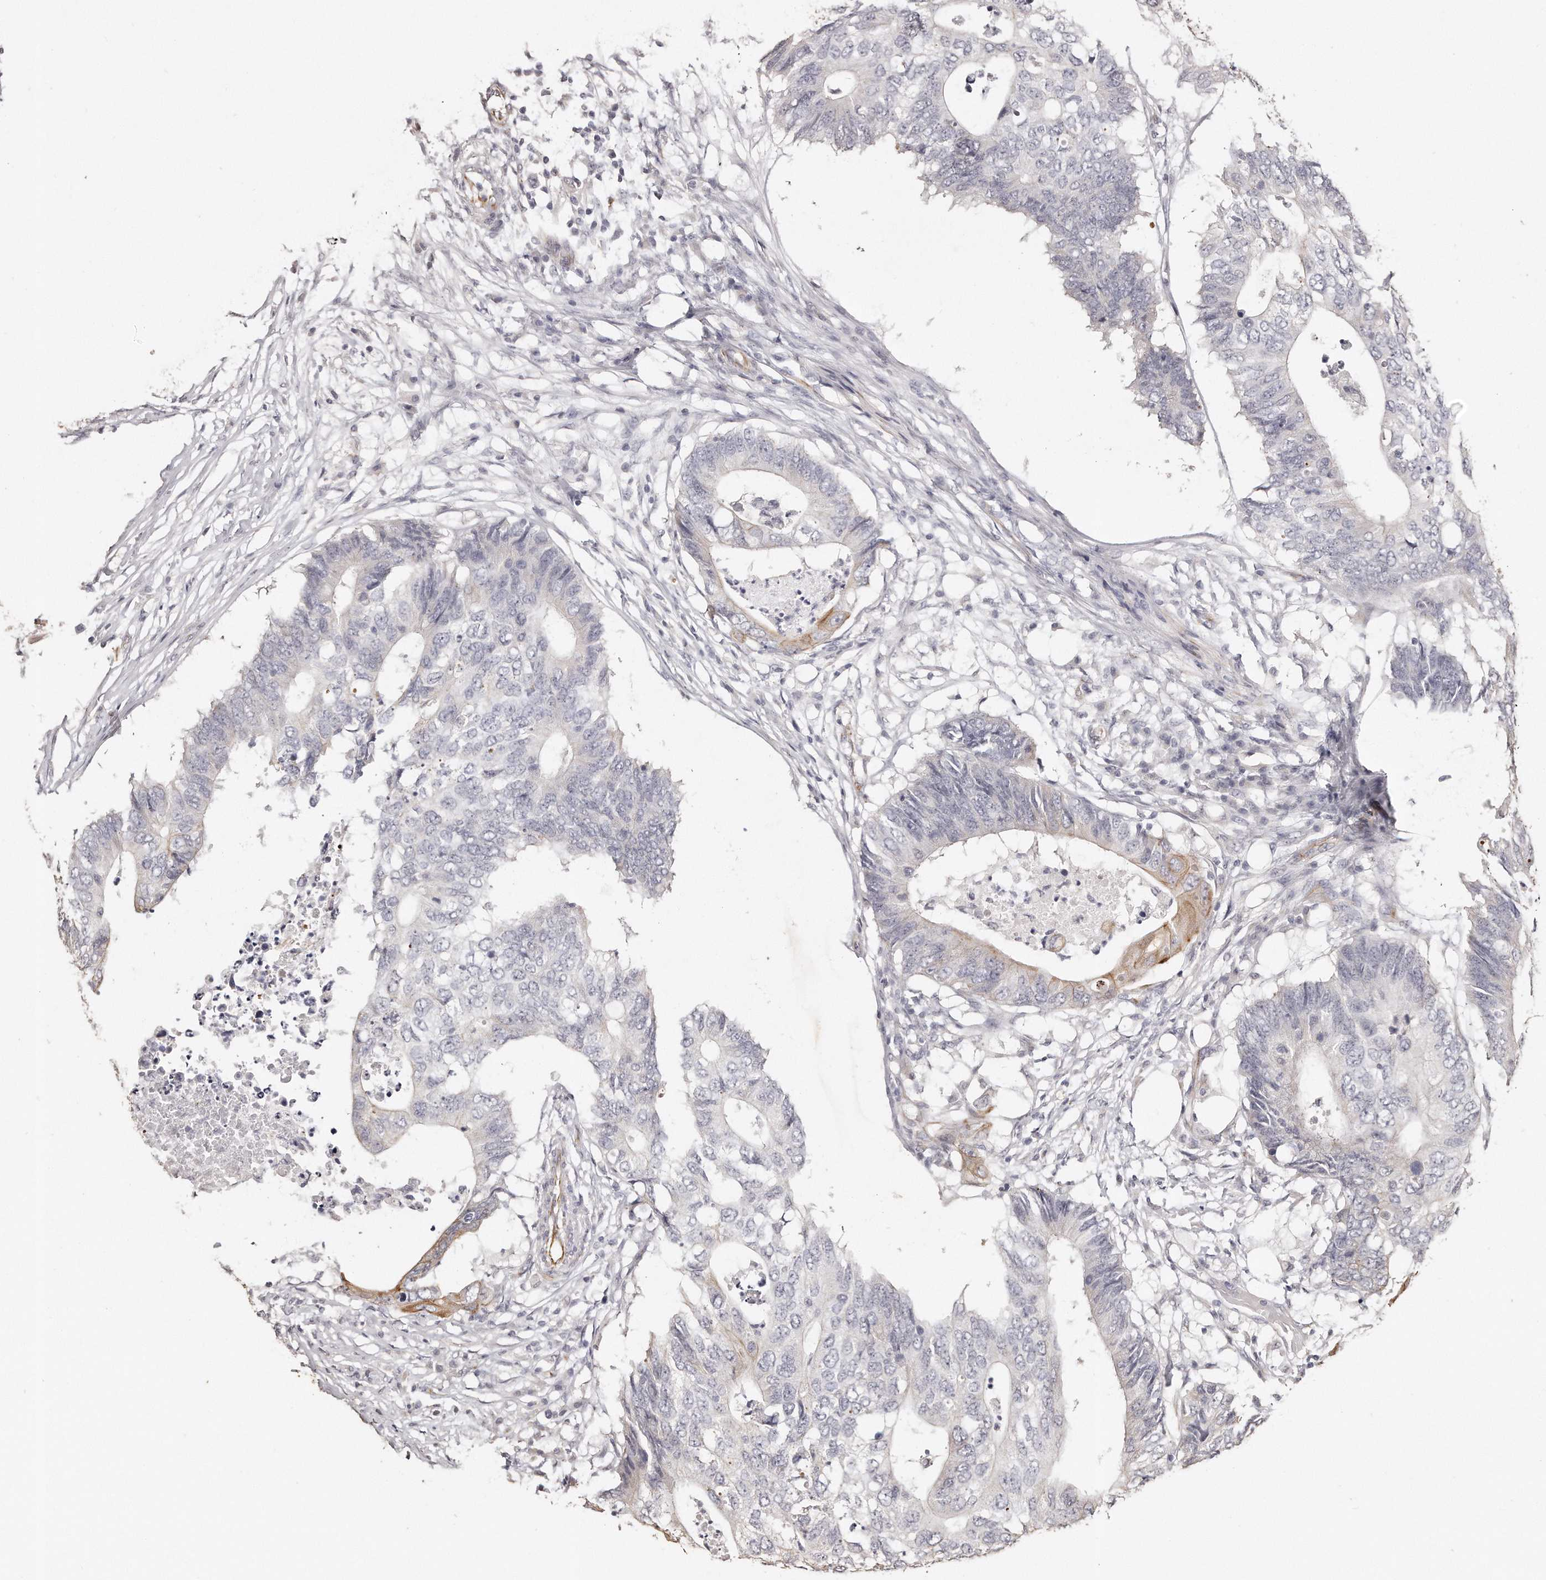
{"staining": {"intensity": "moderate", "quantity": "<25%", "location": "cytoplasmic/membranous"}, "tissue": "colorectal cancer", "cell_type": "Tumor cells", "image_type": "cancer", "snomed": [{"axis": "morphology", "description": "Adenocarcinoma, NOS"}, {"axis": "topography", "description": "Colon"}], "caption": "Immunohistochemistry (IHC) micrograph of human colorectal adenocarcinoma stained for a protein (brown), which reveals low levels of moderate cytoplasmic/membranous staining in about <25% of tumor cells.", "gene": "ZYG11A", "patient": {"sex": "male", "age": 71}}